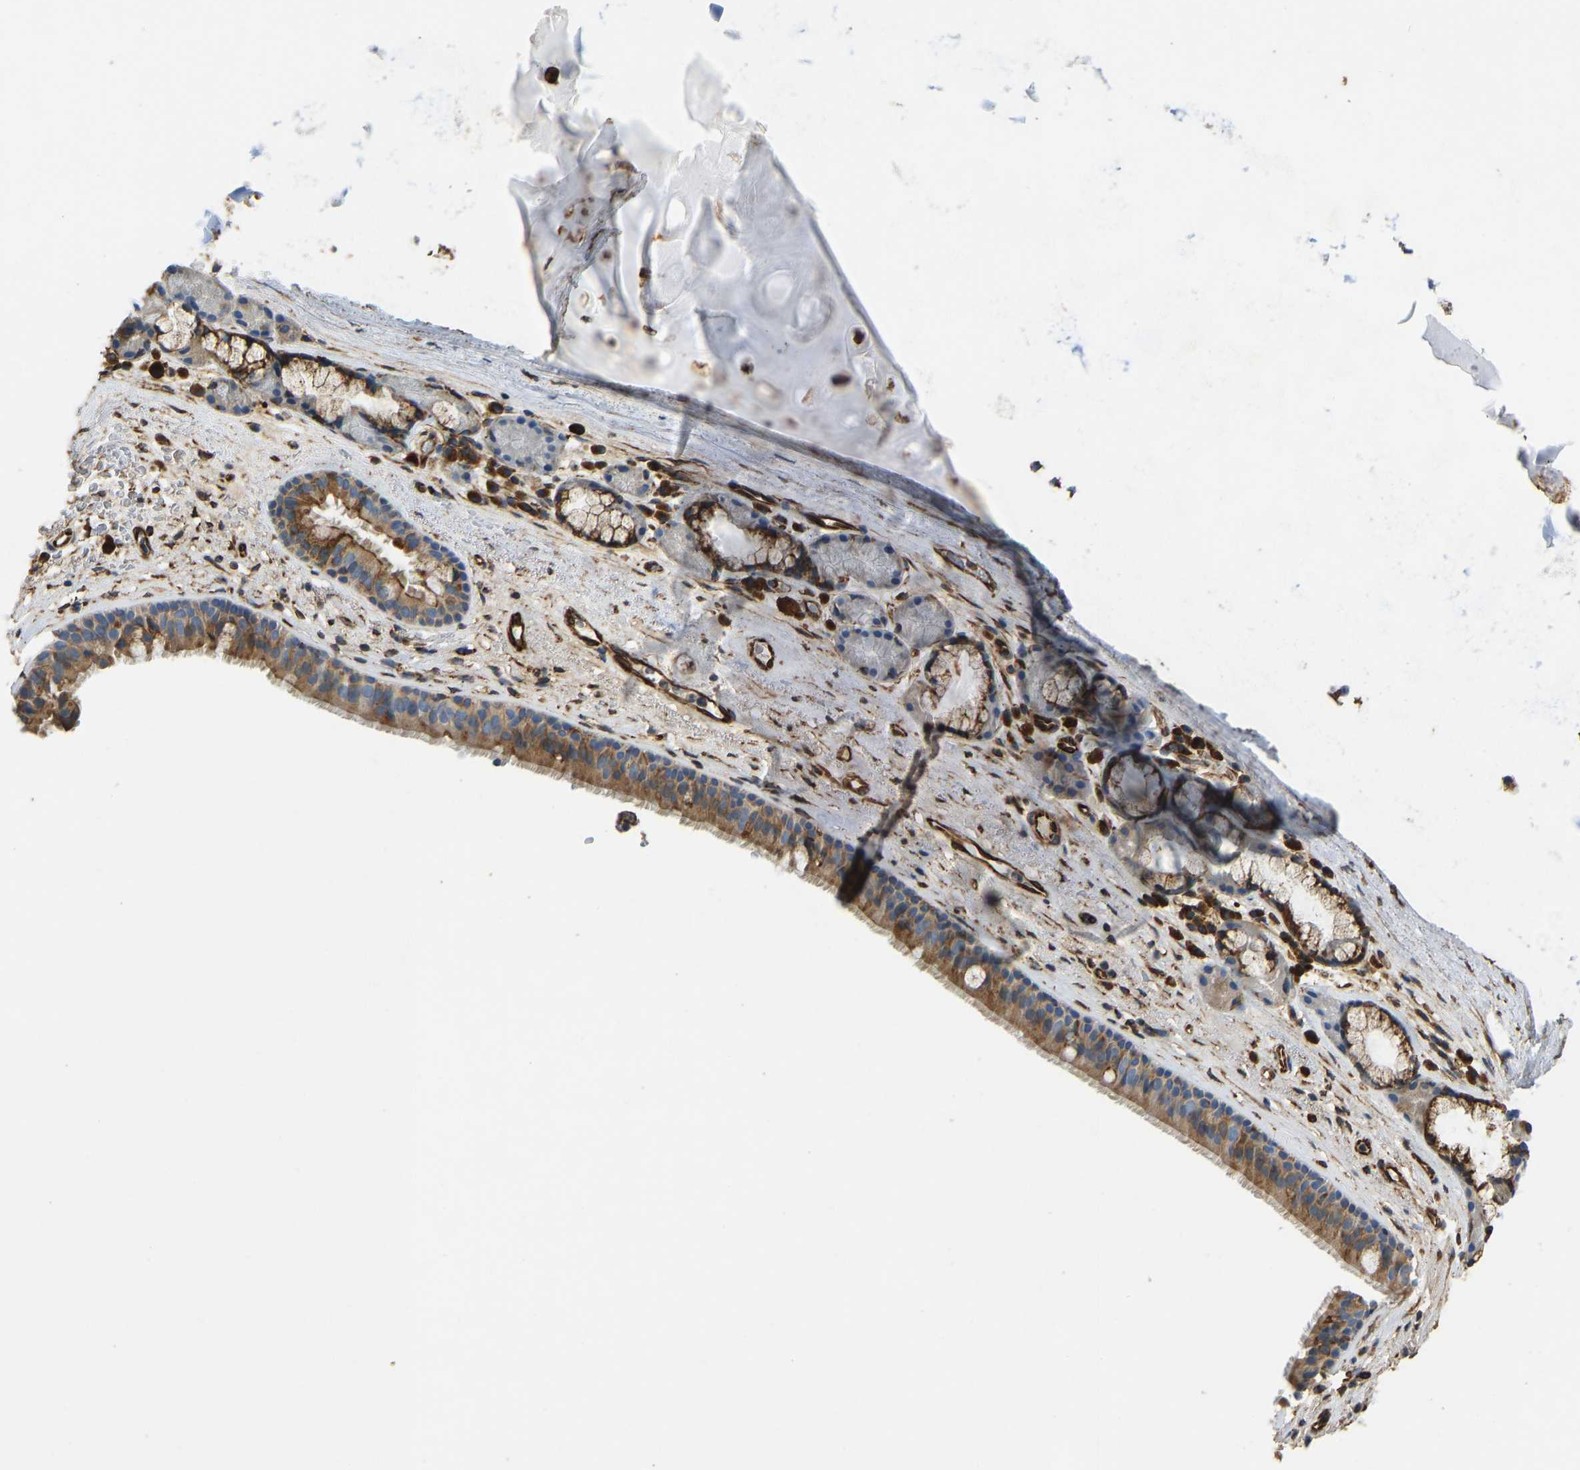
{"staining": {"intensity": "moderate", "quantity": ">75%", "location": "cytoplasmic/membranous"}, "tissue": "bronchus", "cell_type": "Respiratory epithelial cells", "image_type": "normal", "snomed": [{"axis": "morphology", "description": "Normal tissue, NOS"}, {"axis": "topography", "description": "Cartilage tissue"}], "caption": "Respiratory epithelial cells show medium levels of moderate cytoplasmic/membranous staining in about >75% of cells in unremarkable human bronchus.", "gene": "BEX3", "patient": {"sex": "female", "age": 63}}